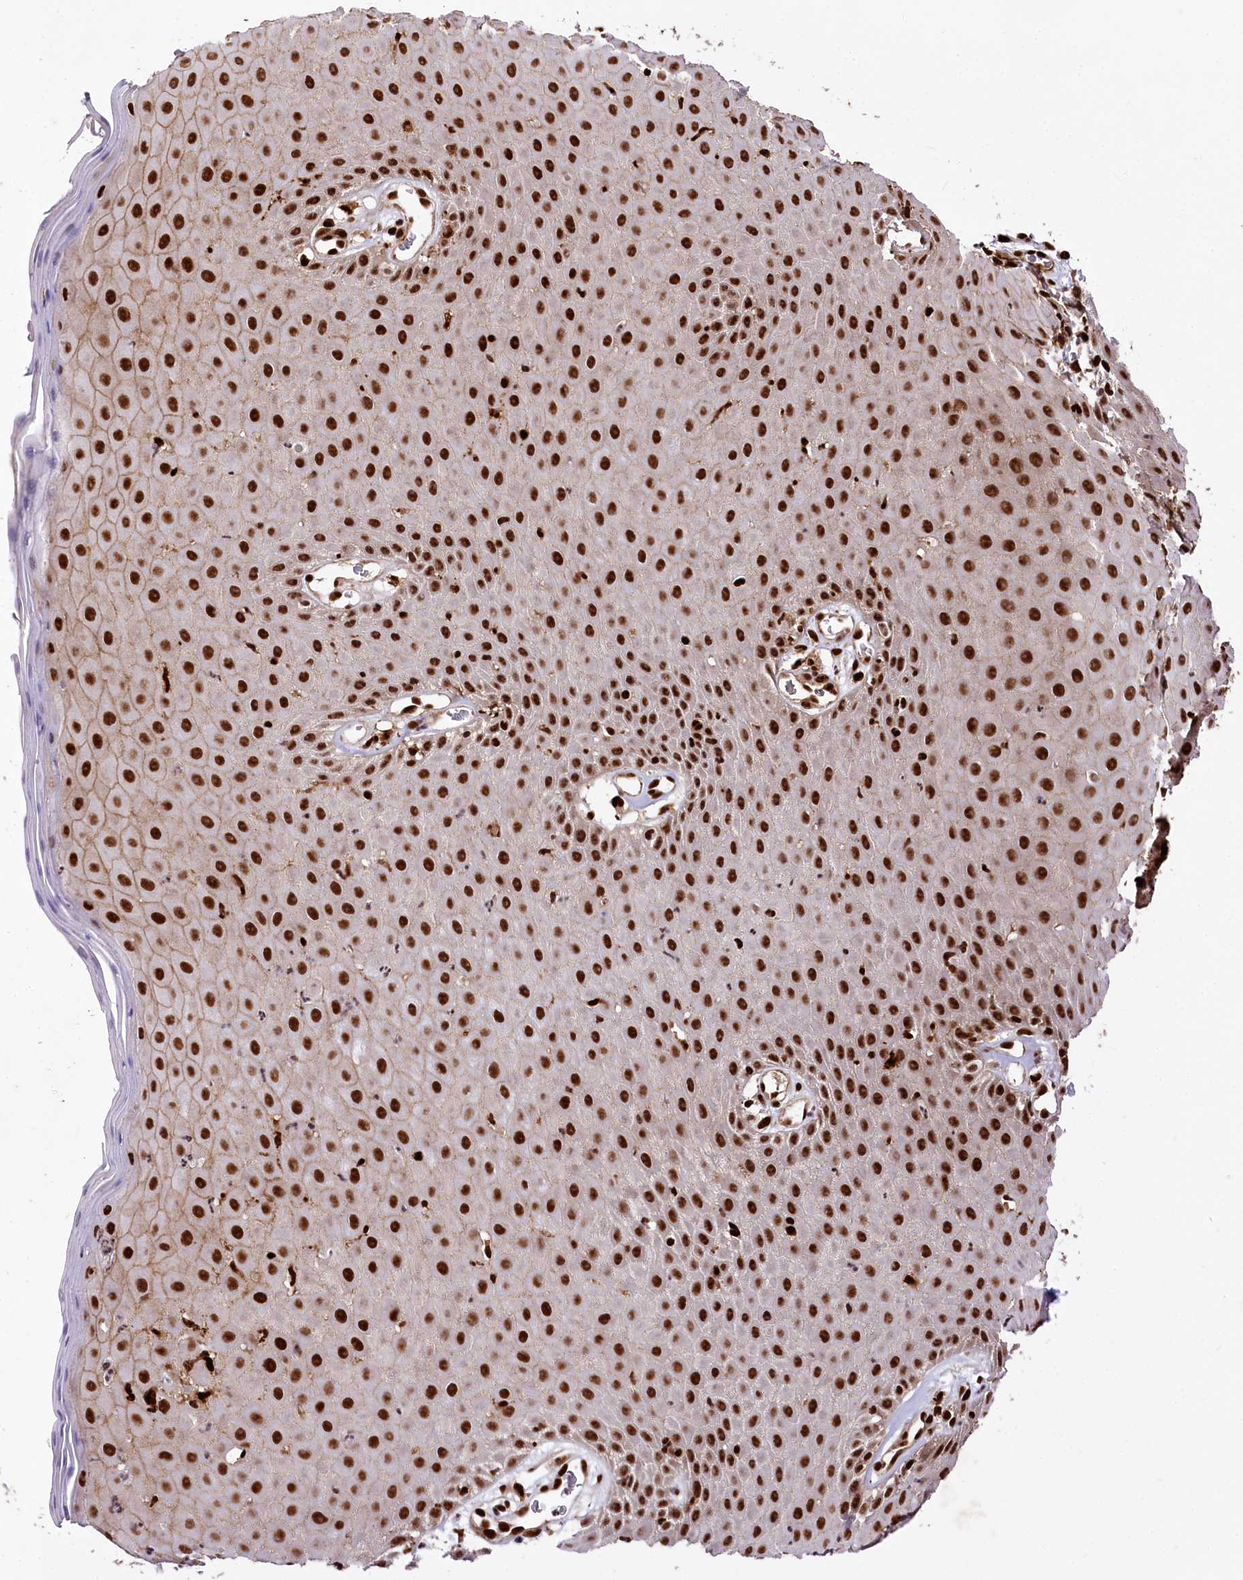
{"staining": {"intensity": "strong", "quantity": ">75%", "location": "cytoplasmic/membranous,nuclear"}, "tissue": "skin", "cell_type": "Epidermal cells", "image_type": "normal", "snomed": [{"axis": "morphology", "description": "Normal tissue, NOS"}, {"axis": "topography", "description": "Vulva"}], "caption": "Brown immunohistochemical staining in benign skin exhibits strong cytoplasmic/membranous,nuclear expression in approximately >75% of epidermal cells.", "gene": "FIGN", "patient": {"sex": "female", "age": 68}}